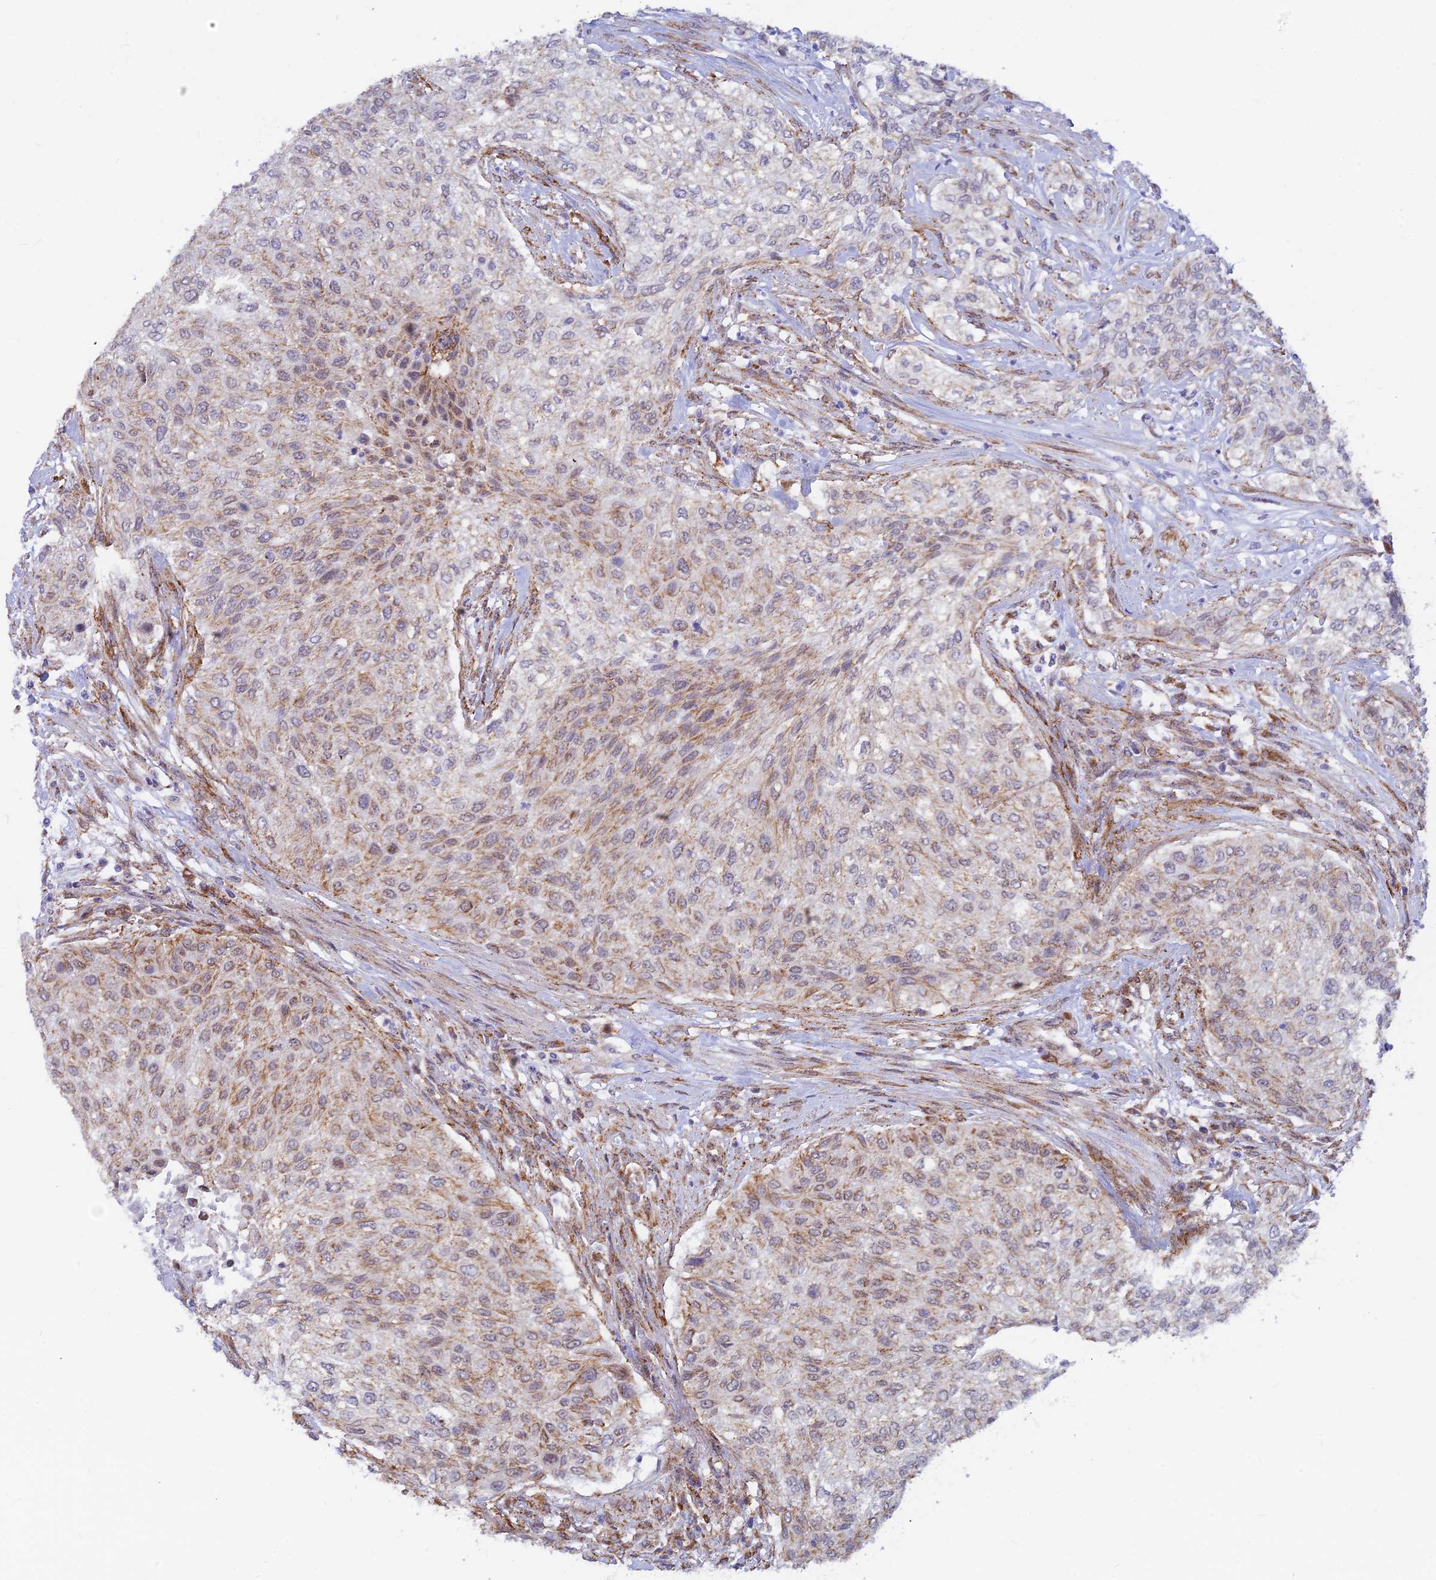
{"staining": {"intensity": "weak", "quantity": "<25%", "location": "cytoplasmic/membranous"}, "tissue": "urothelial cancer", "cell_type": "Tumor cells", "image_type": "cancer", "snomed": [{"axis": "morphology", "description": "Normal tissue, NOS"}, {"axis": "morphology", "description": "Urothelial carcinoma, NOS"}, {"axis": "topography", "description": "Urinary bladder"}, {"axis": "topography", "description": "Peripheral nerve tissue"}], "caption": "Transitional cell carcinoma stained for a protein using IHC displays no expression tumor cells.", "gene": "VSTM2L", "patient": {"sex": "male", "age": 35}}